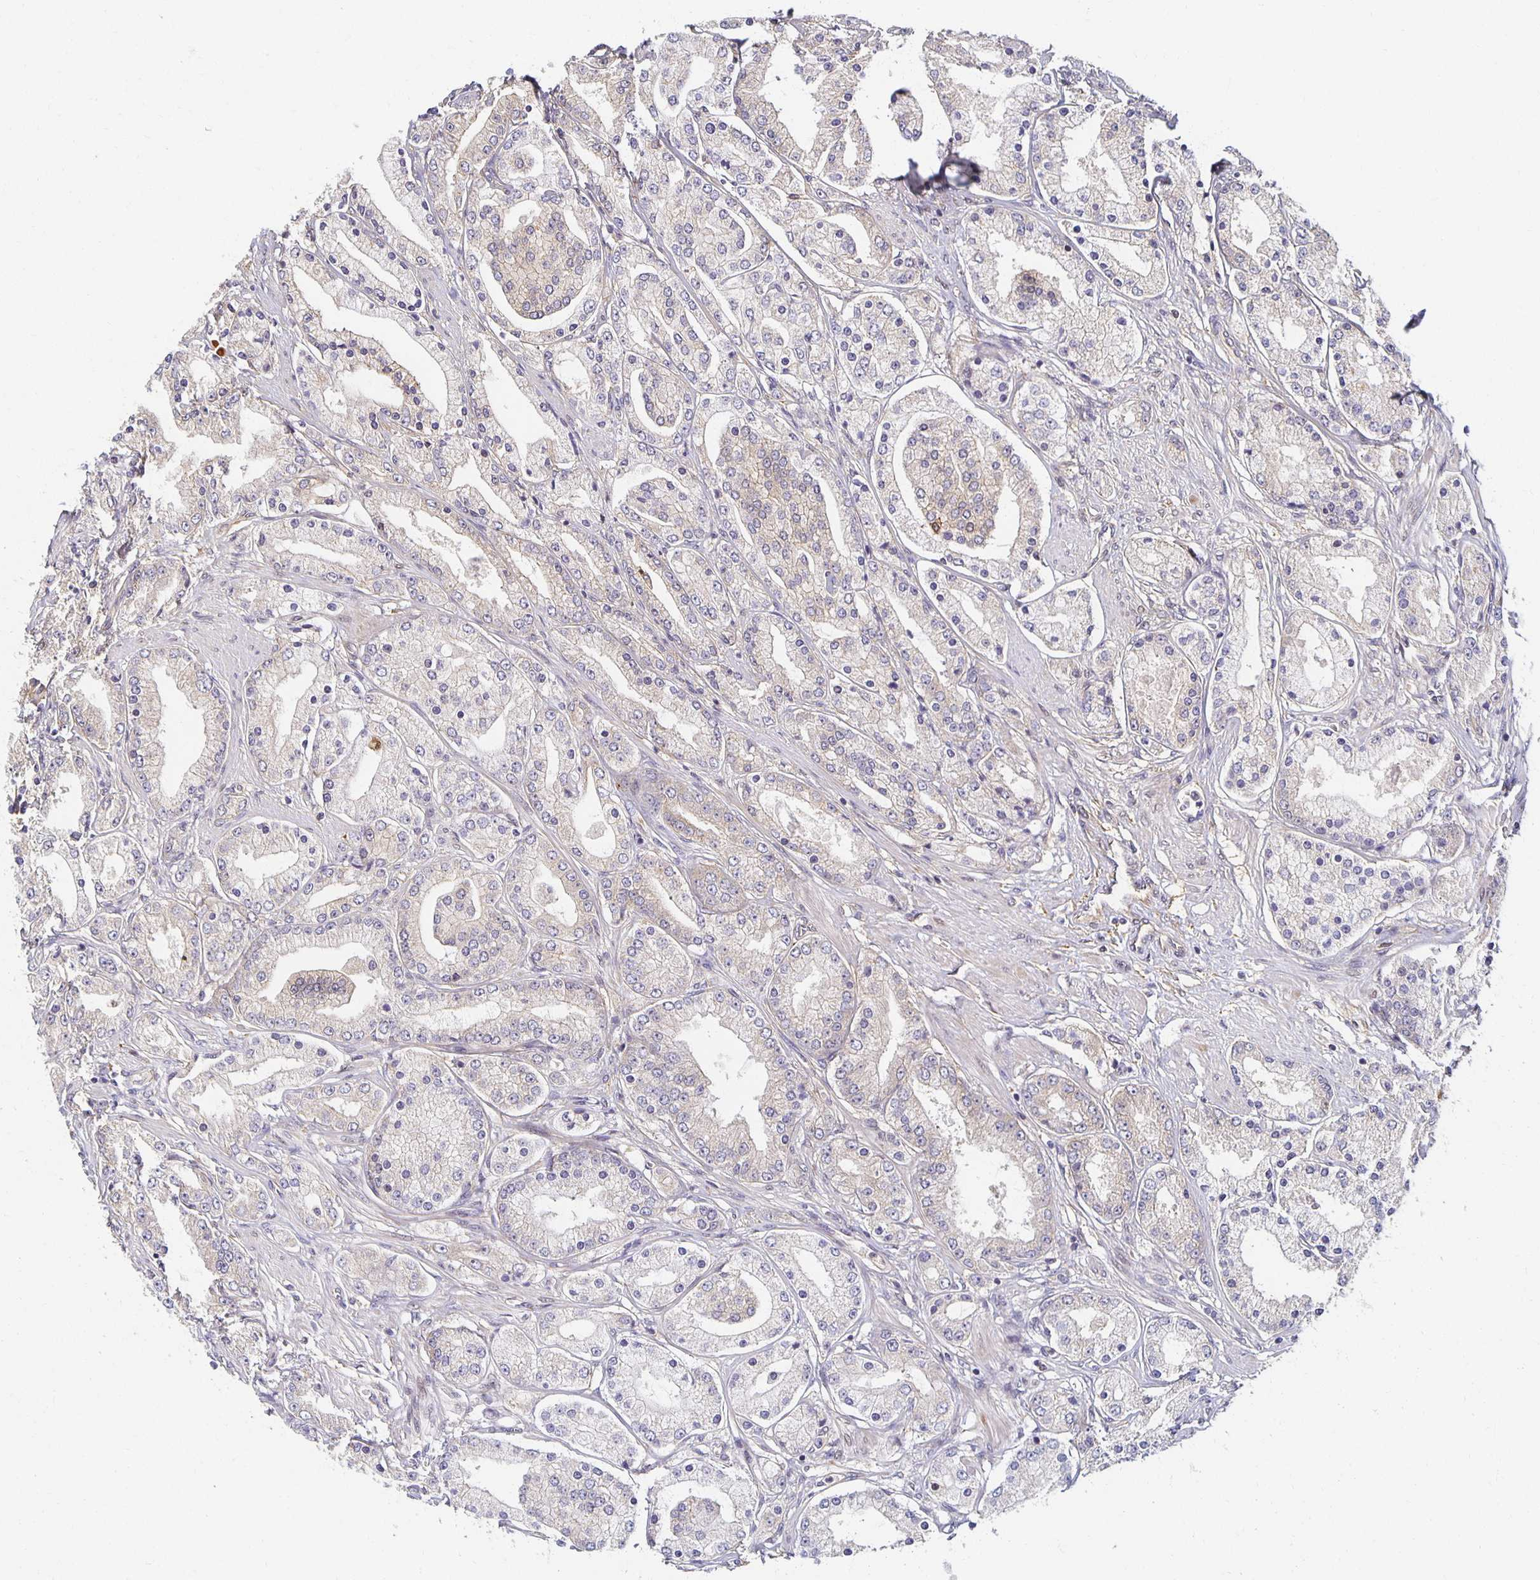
{"staining": {"intensity": "negative", "quantity": "none", "location": "none"}, "tissue": "prostate cancer", "cell_type": "Tumor cells", "image_type": "cancer", "snomed": [{"axis": "morphology", "description": "Adenocarcinoma, High grade"}, {"axis": "topography", "description": "Prostate"}], "caption": "This image is of adenocarcinoma (high-grade) (prostate) stained with IHC to label a protein in brown with the nuclei are counter-stained blue. There is no positivity in tumor cells. Brightfield microscopy of immunohistochemistry (IHC) stained with DAB (3,3'-diaminobenzidine) (brown) and hematoxylin (blue), captured at high magnification.", "gene": "SORL1", "patient": {"sex": "male", "age": 67}}